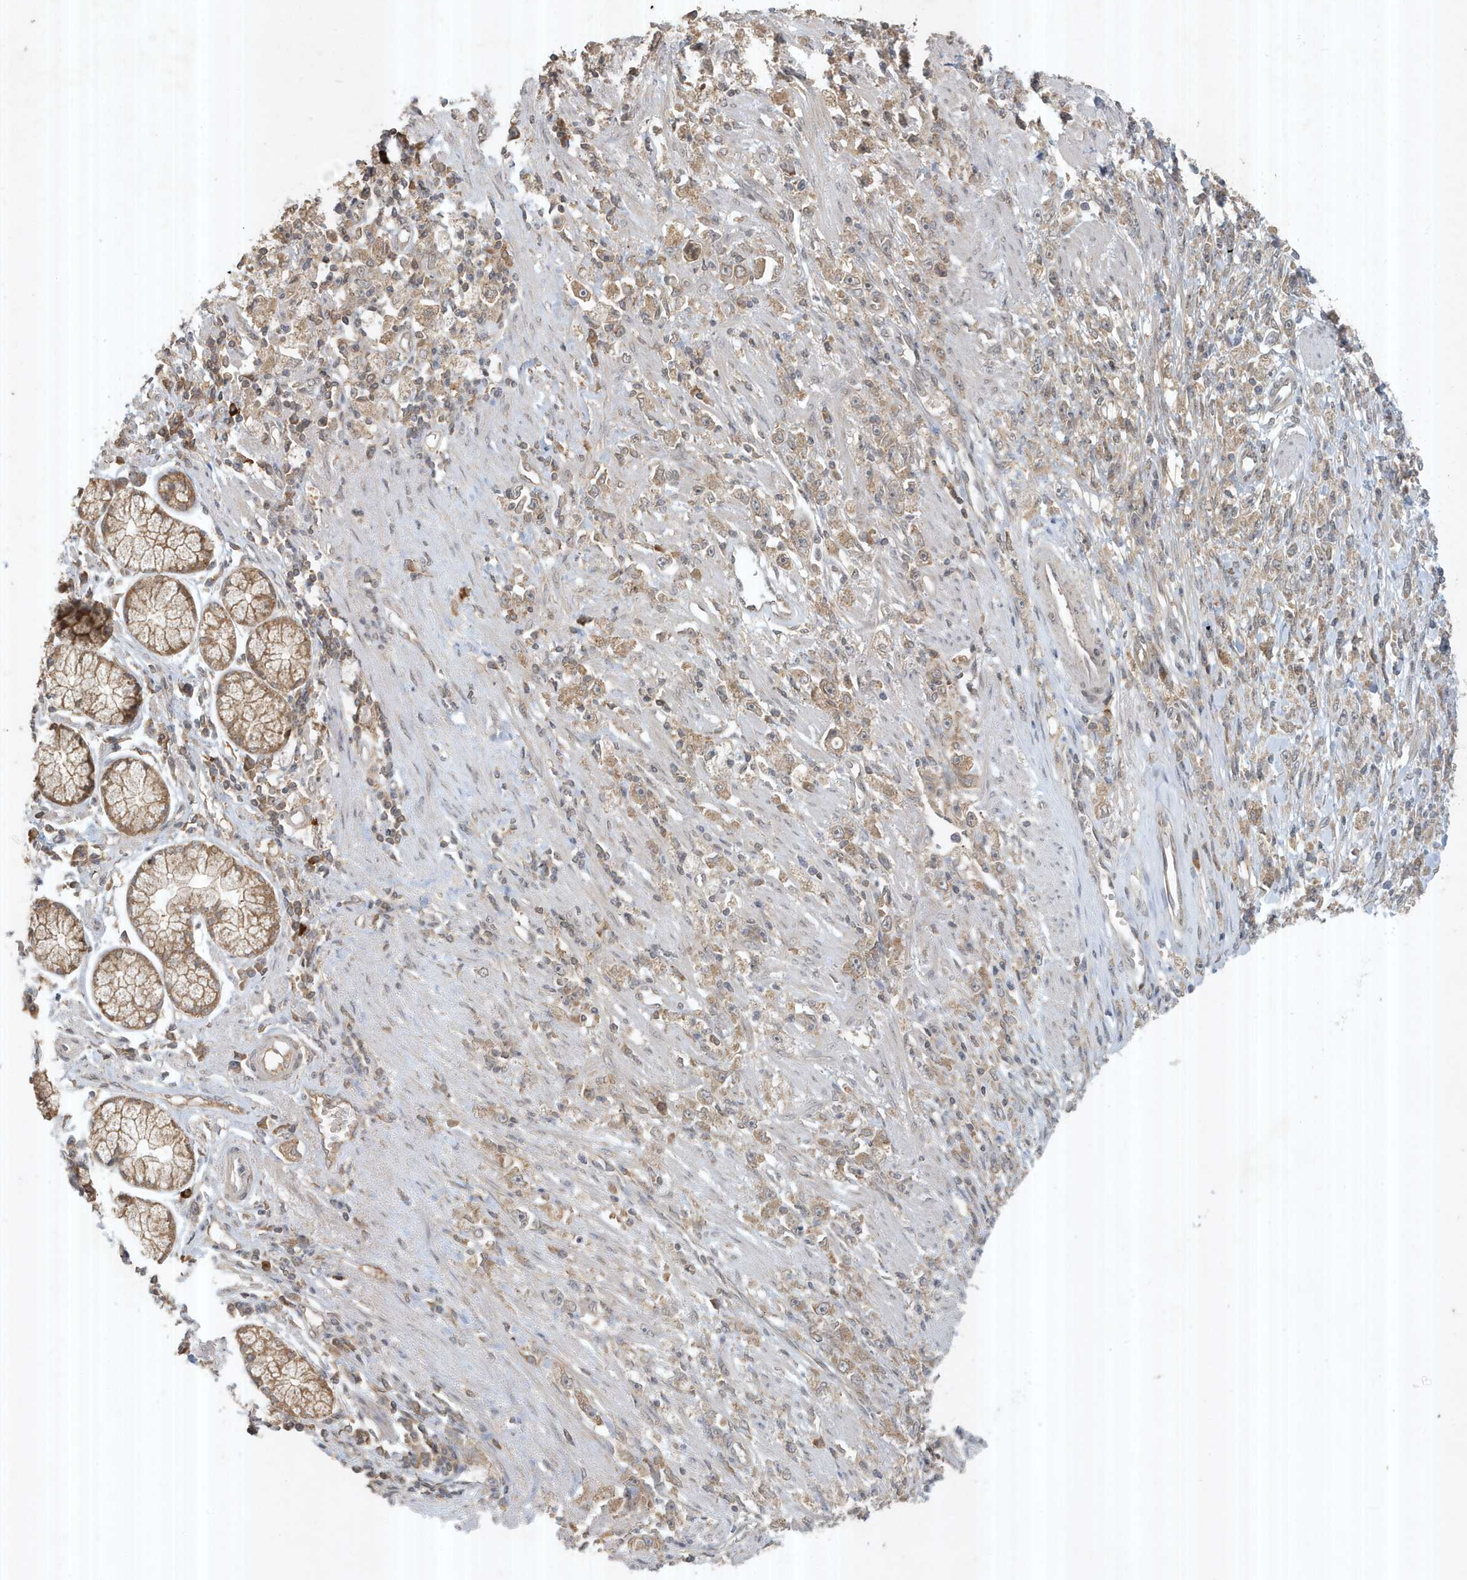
{"staining": {"intensity": "moderate", "quantity": ">75%", "location": "cytoplasmic/membranous"}, "tissue": "stomach cancer", "cell_type": "Tumor cells", "image_type": "cancer", "snomed": [{"axis": "morphology", "description": "Adenocarcinoma, NOS"}, {"axis": "topography", "description": "Stomach"}], "caption": "The histopathology image shows staining of stomach adenocarcinoma, revealing moderate cytoplasmic/membranous protein staining (brown color) within tumor cells.", "gene": "ABCB9", "patient": {"sex": "female", "age": 59}}